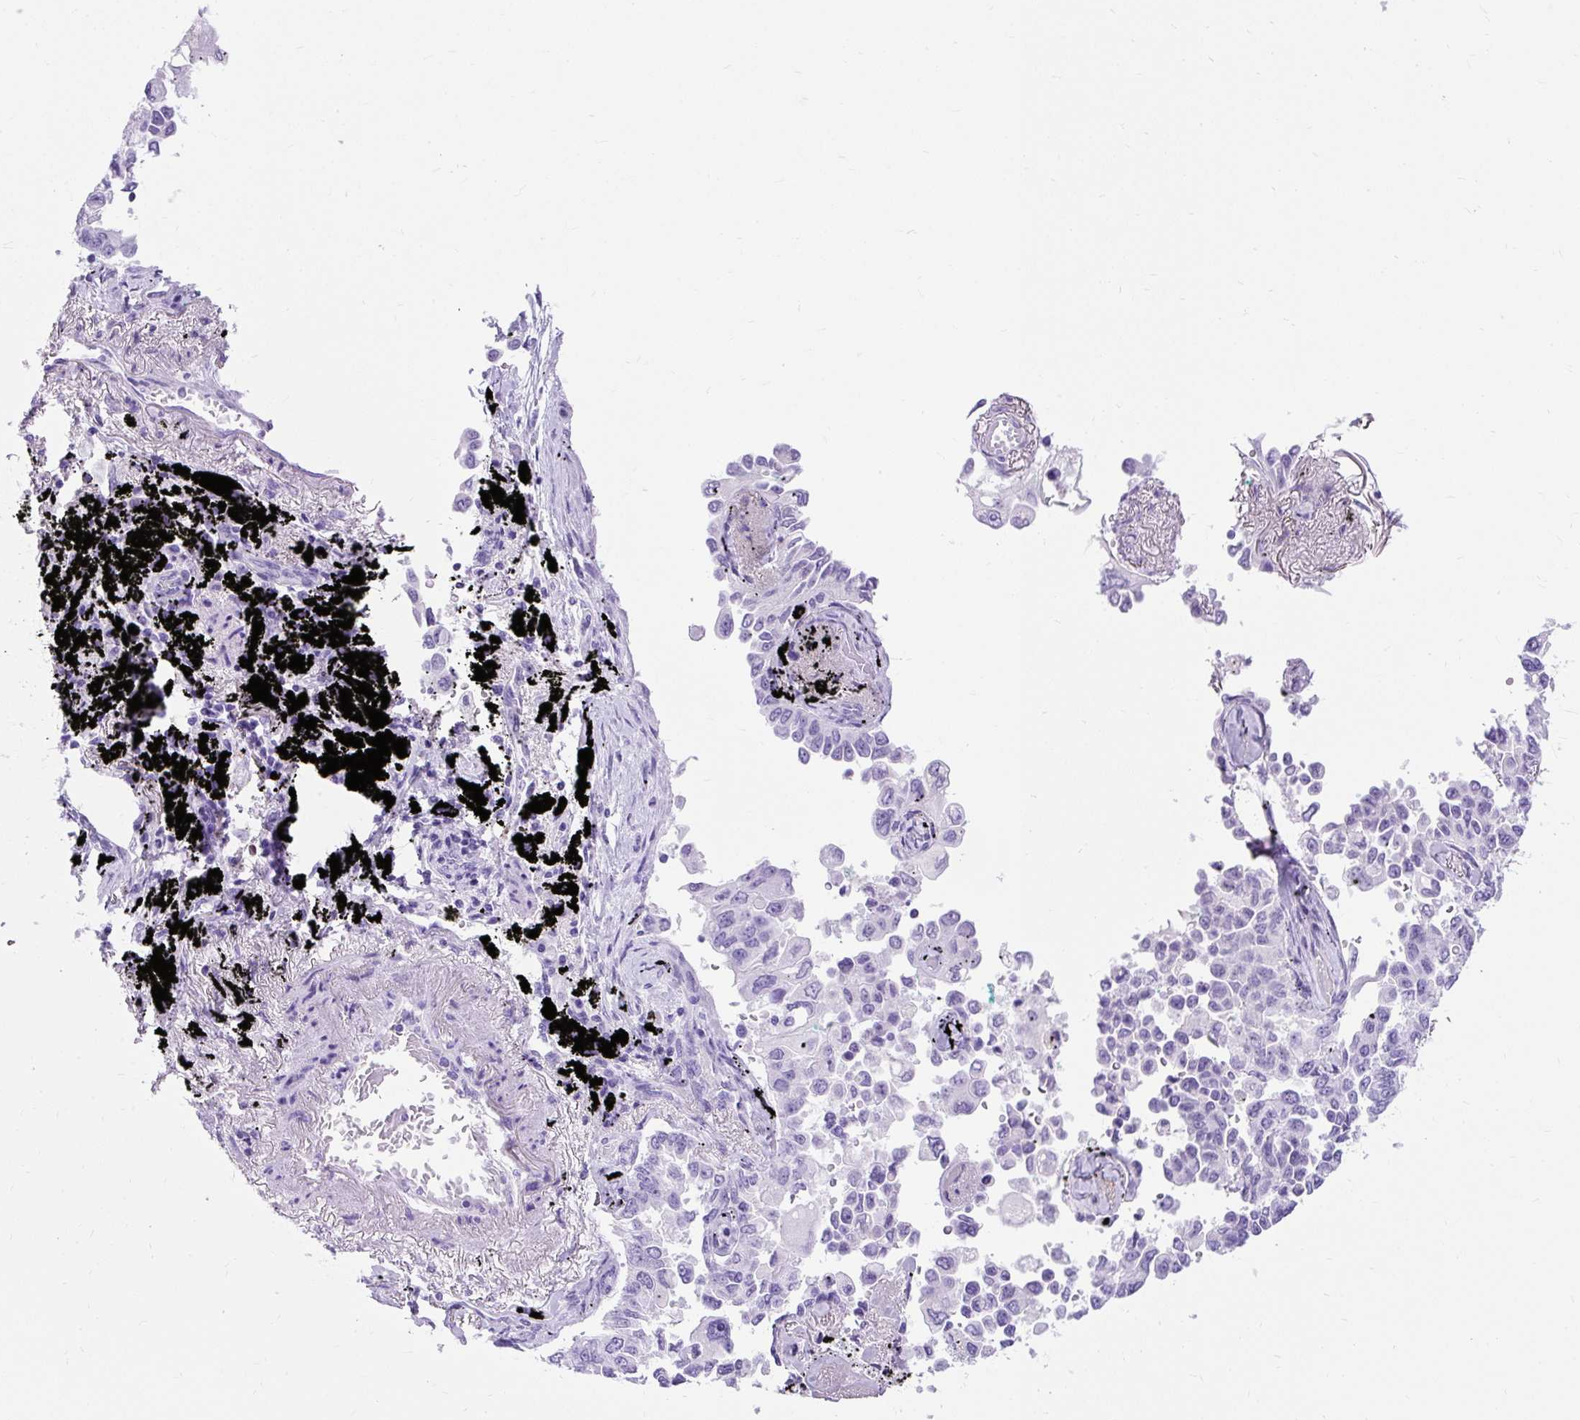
{"staining": {"intensity": "negative", "quantity": "none", "location": "none"}, "tissue": "lung cancer", "cell_type": "Tumor cells", "image_type": "cancer", "snomed": [{"axis": "morphology", "description": "Adenocarcinoma, NOS"}, {"axis": "topography", "description": "Lung"}], "caption": "An image of human lung adenocarcinoma is negative for staining in tumor cells. The staining is performed using DAB brown chromogen with nuclei counter-stained in using hematoxylin.", "gene": "PVALB", "patient": {"sex": "female", "age": 67}}